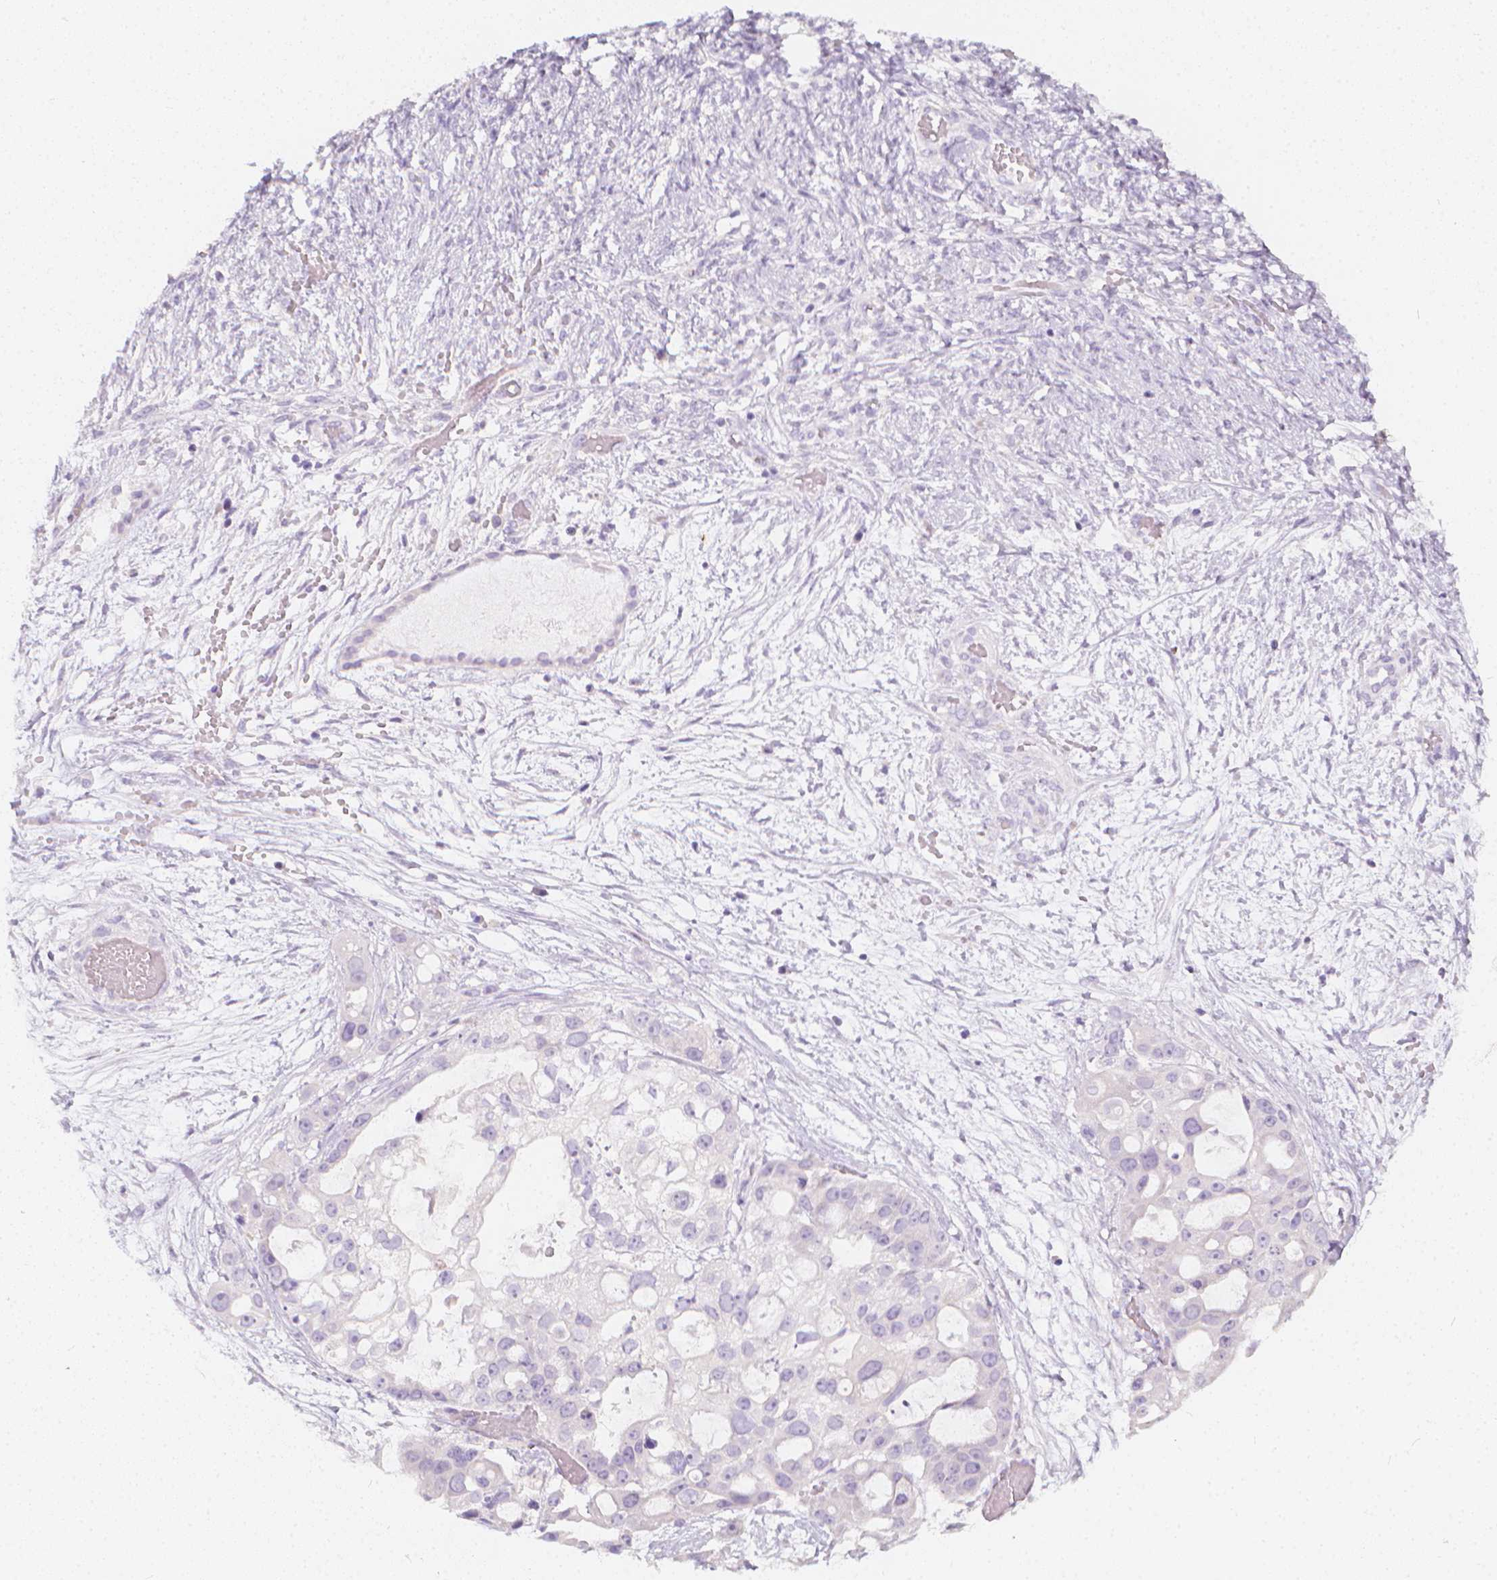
{"staining": {"intensity": "negative", "quantity": "none", "location": "none"}, "tissue": "ovarian cancer", "cell_type": "Tumor cells", "image_type": "cancer", "snomed": [{"axis": "morphology", "description": "Cystadenocarcinoma, serous, NOS"}, {"axis": "topography", "description": "Ovary"}], "caption": "DAB immunohistochemical staining of serous cystadenocarcinoma (ovarian) exhibits no significant expression in tumor cells.", "gene": "RBFOX1", "patient": {"sex": "female", "age": 56}}